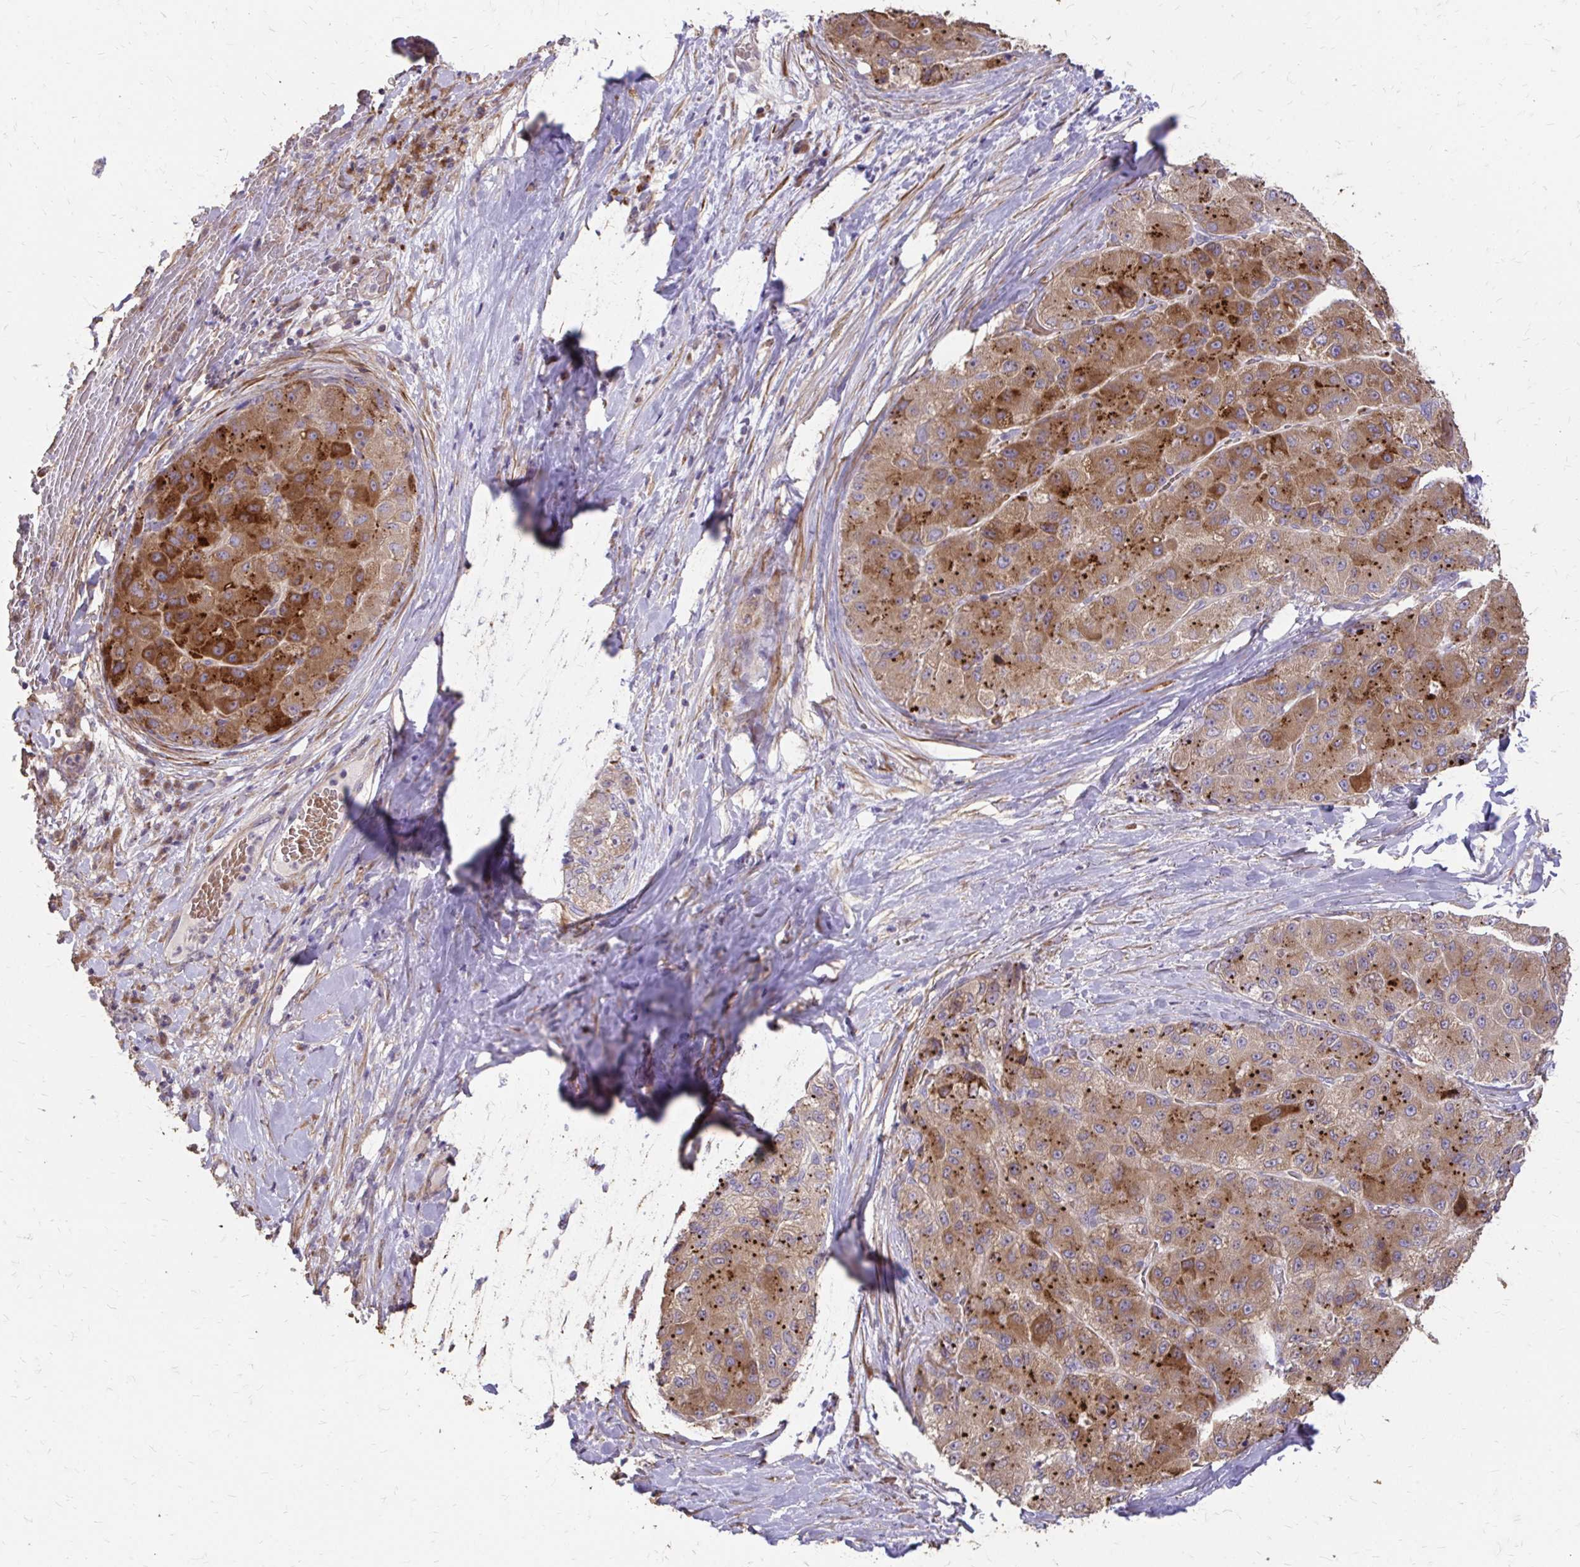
{"staining": {"intensity": "moderate", "quantity": ">75%", "location": "cytoplasmic/membranous"}, "tissue": "liver cancer", "cell_type": "Tumor cells", "image_type": "cancer", "snomed": [{"axis": "morphology", "description": "Carcinoma, Hepatocellular, NOS"}, {"axis": "topography", "description": "Liver"}], "caption": "Protein expression by immunohistochemistry (IHC) exhibits moderate cytoplasmic/membranous staining in about >75% of tumor cells in hepatocellular carcinoma (liver). (Stains: DAB (3,3'-diaminobenzidine) in brown, nuclei in blue, Microscopy: brightfield microscopy at high magnification).", "gene": "MYORG", "patient": {"sex": "male", "age": 80}}